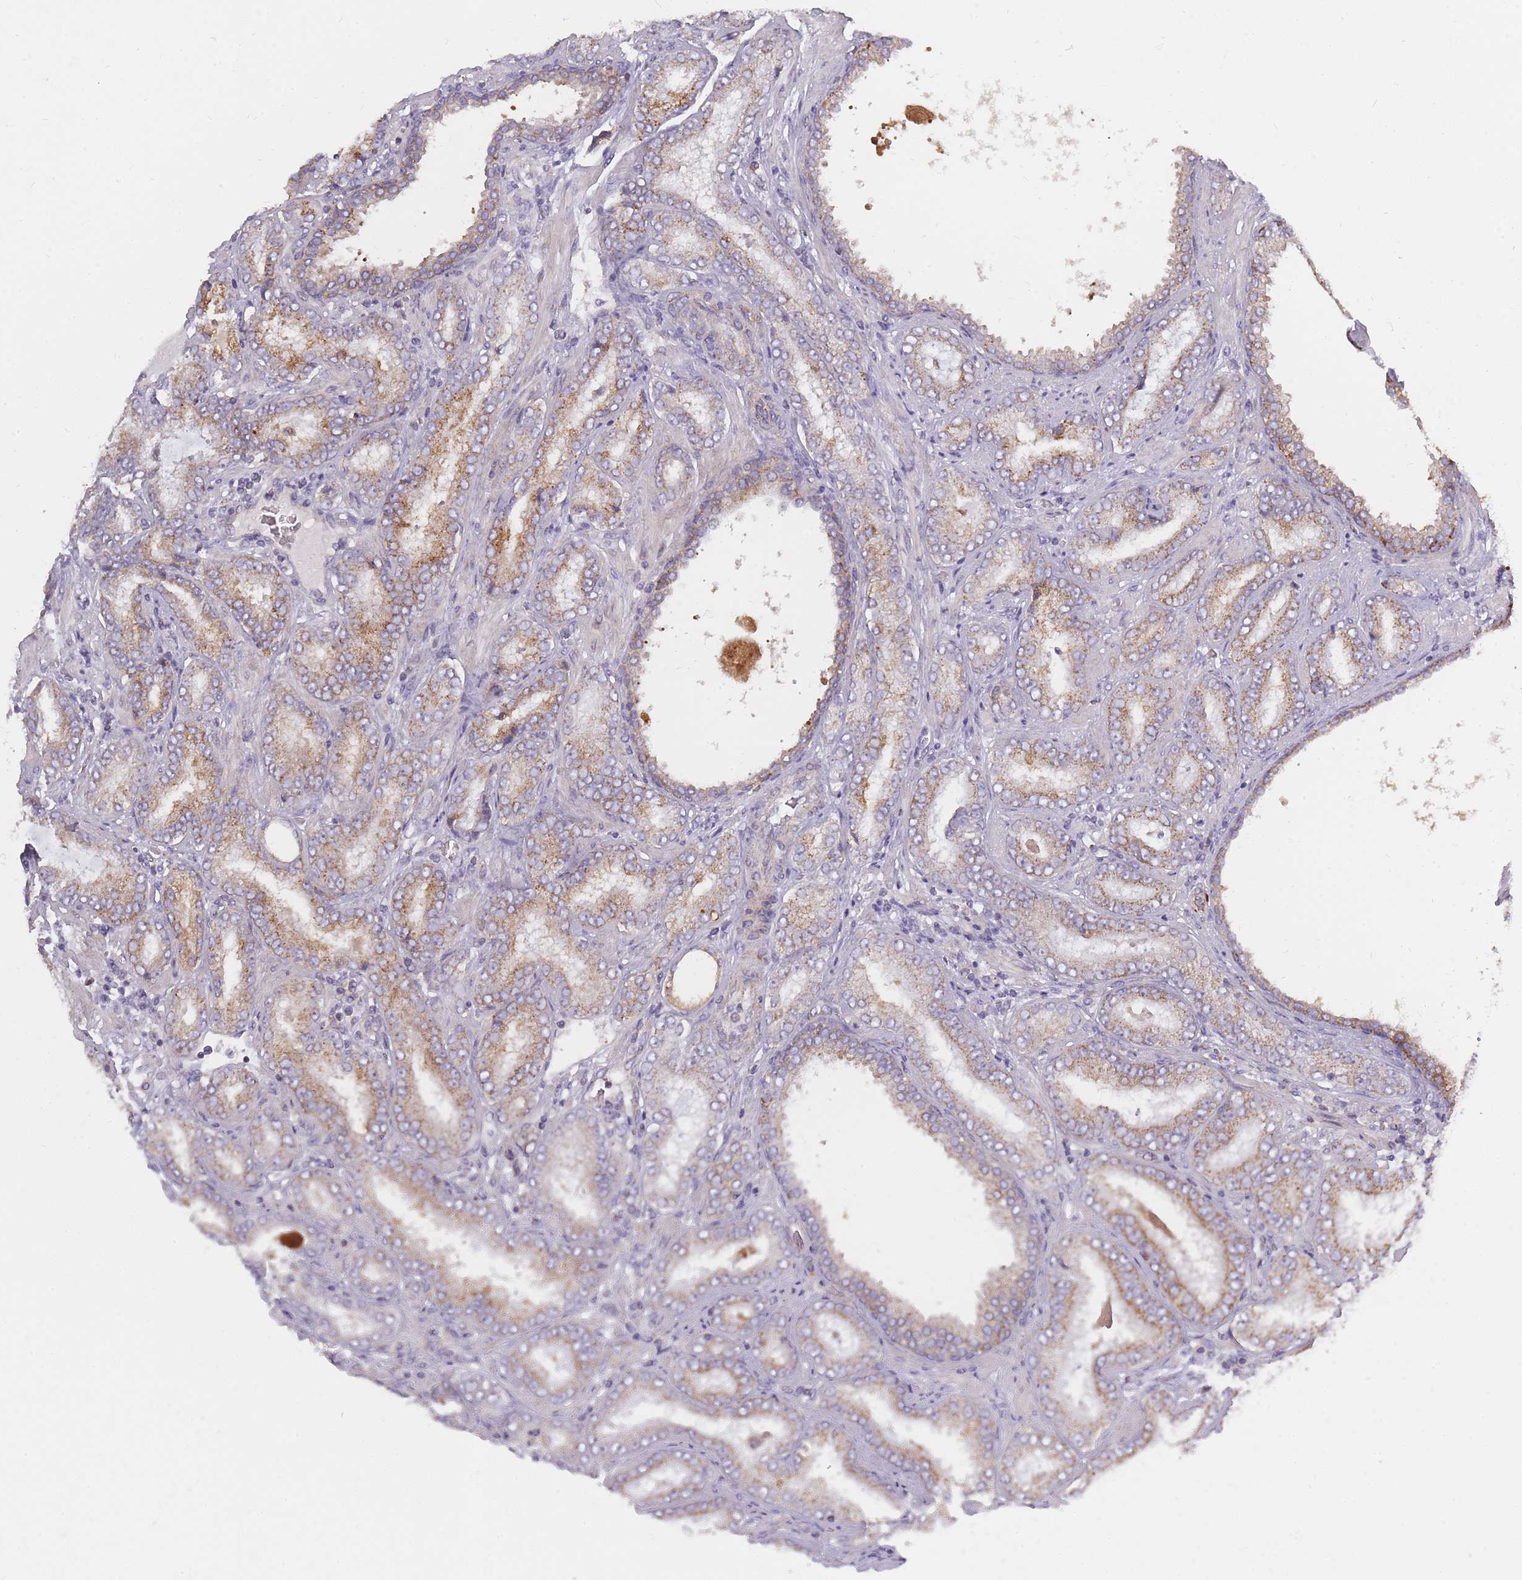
{"staining": {"intensity": "moderate", "quantity": ">75%", "location": "cytoplasmic/membranous"}, "tissue": "prostate cancer", "cell_type": "Tumor cells", "image_type": "cancer", "snomed": [{"axis": "morphology", "description": "Adenocarcinoma, High grade"}, {"axis": "topography", "description": "Prostate"}], "caption": "Human prostate cancer stained with a brown dye shows moderate cytoplasmic/membranous positive staining in approximately >75% of tumor cells.", "gene": "ALKBH4", "patient": {"sex": "male", "age": 72}}